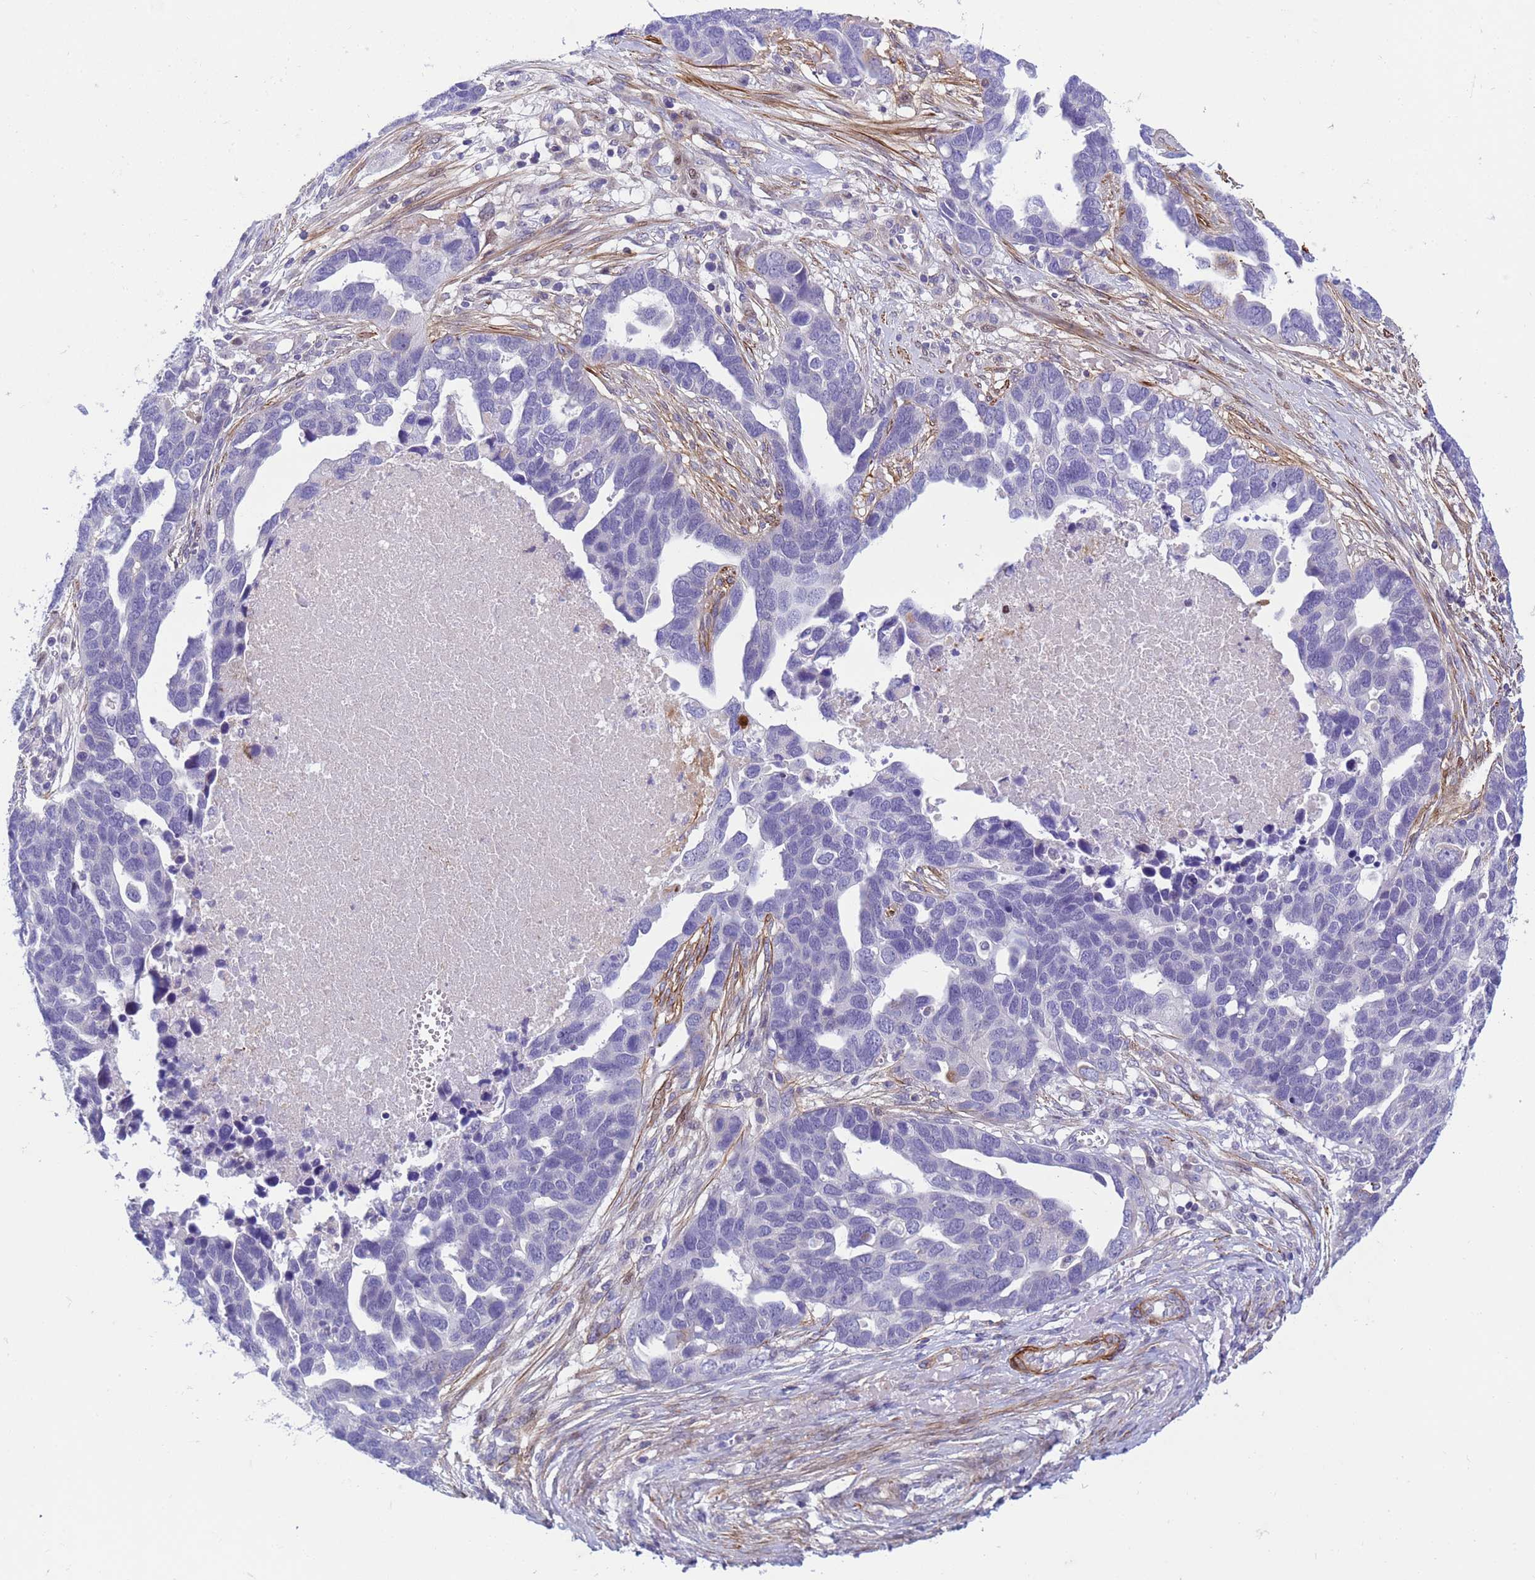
{"staining": {"intensity": "negative", "quantity": "none", "location": "none"}, "tissue": "ovarian cancer", "cell_type": "Tumor cells", "image_type": "cancer", "snomed": [{"axis": "morphology", "description": "Cystadenocarcinoma, serous, NOS"}, {"axis": "topography", "description": "Ovary"}], "caption": "The IHC histopathology image has no significant positivity in tumor cells of ovarian cancer (serous cystadenocarcinoma) tissue. Nuclei are stained in blue.", "gene": "P2RX7", "patient": {"sex": "female", "age": 54}}